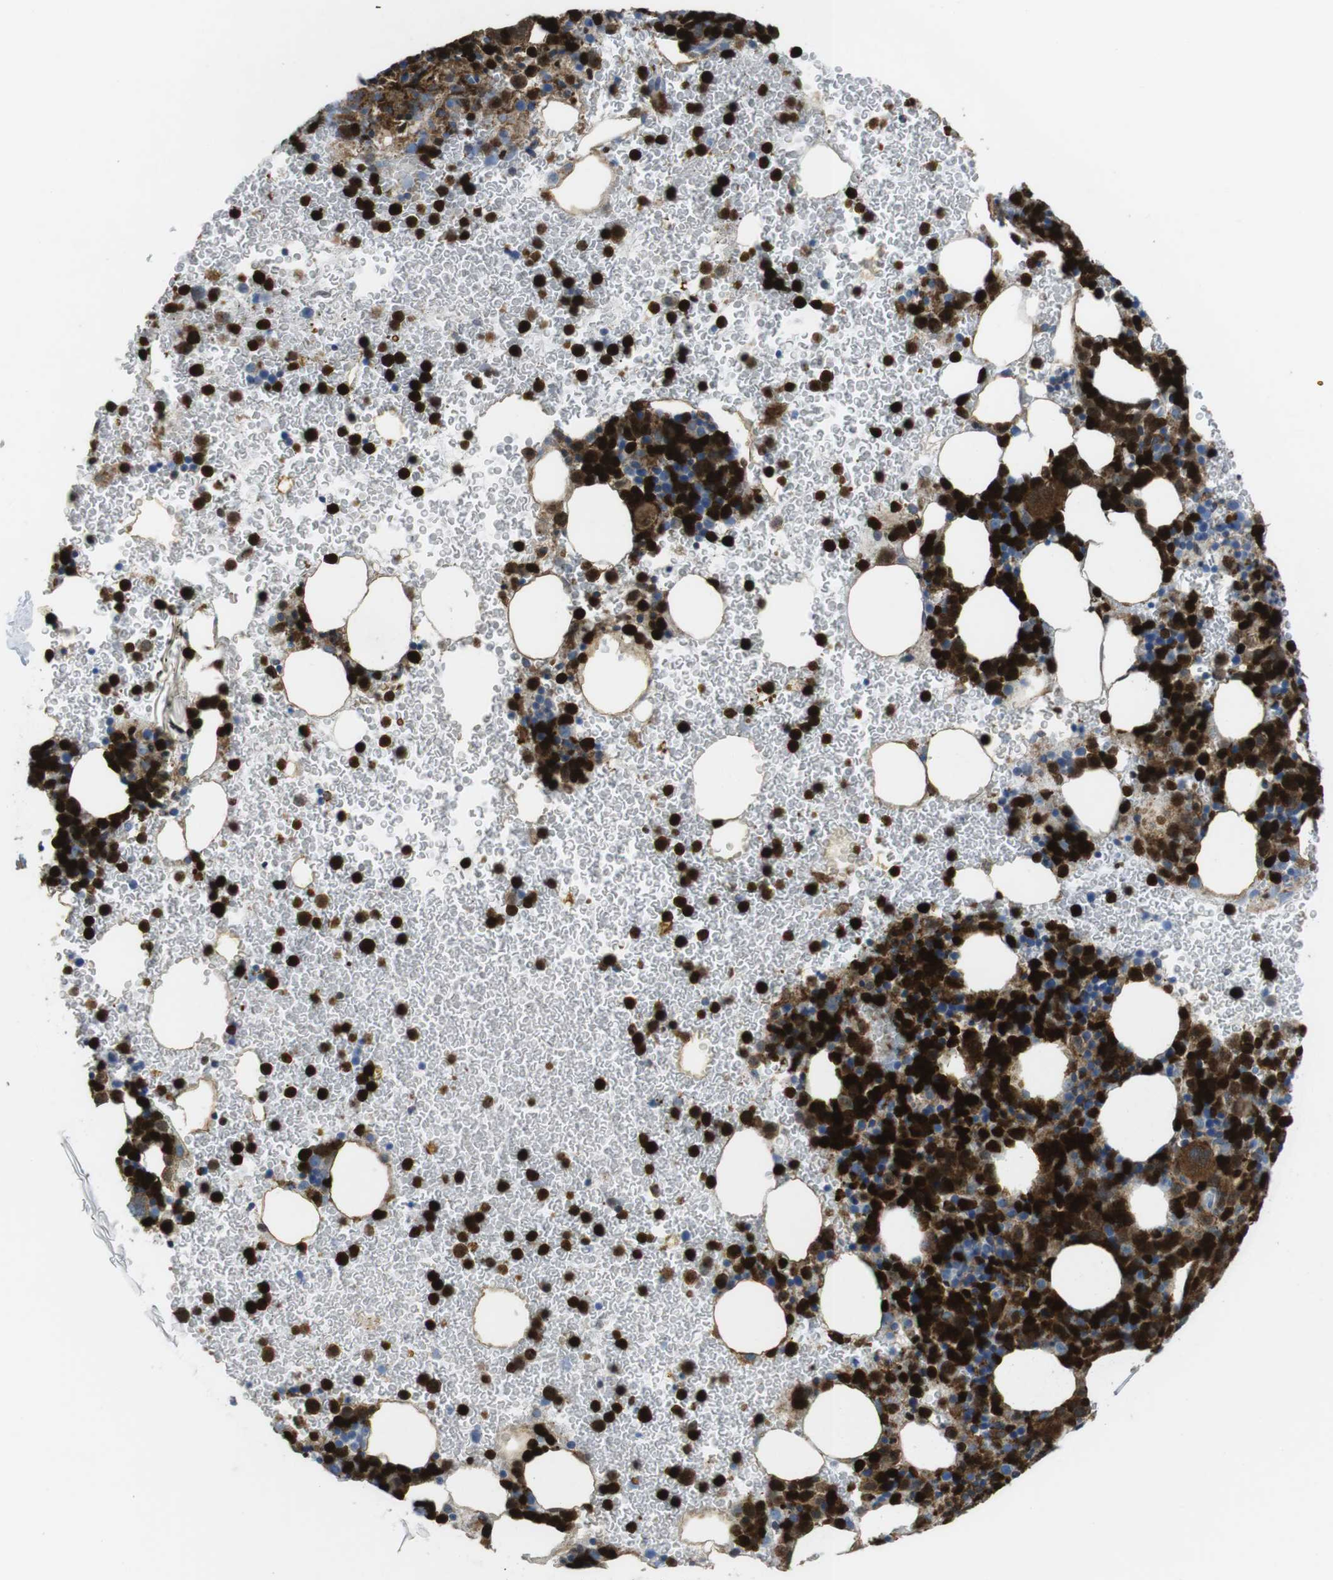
{"staining": {"intensity": "strong", "quantity": ">75%", "location": "cytoplasmic/membranous"}, "tissue": "bone marrow", "cell_type": "Hematopoietic cells", "image_type": "normal", "snomed": [{"axis": "morphology", "description": "Normal tissue, NOS"}, {"axis": "morphology", "description": "Inflammation, NOS"}, {"axis": "topography", "description": "Bone marrow"}], "caption": "A brown stain labels strong cytoplasmic/membranous positivity of a protein in hematopoietic cells of benign human bone marrow. The staining is performed using DAB brown chromogen to label protein expression. The nuclei are counter-stained blue using hematoxylin.", "gene": "PRKCD", "patient": {"sex": "female", "age": 54}}